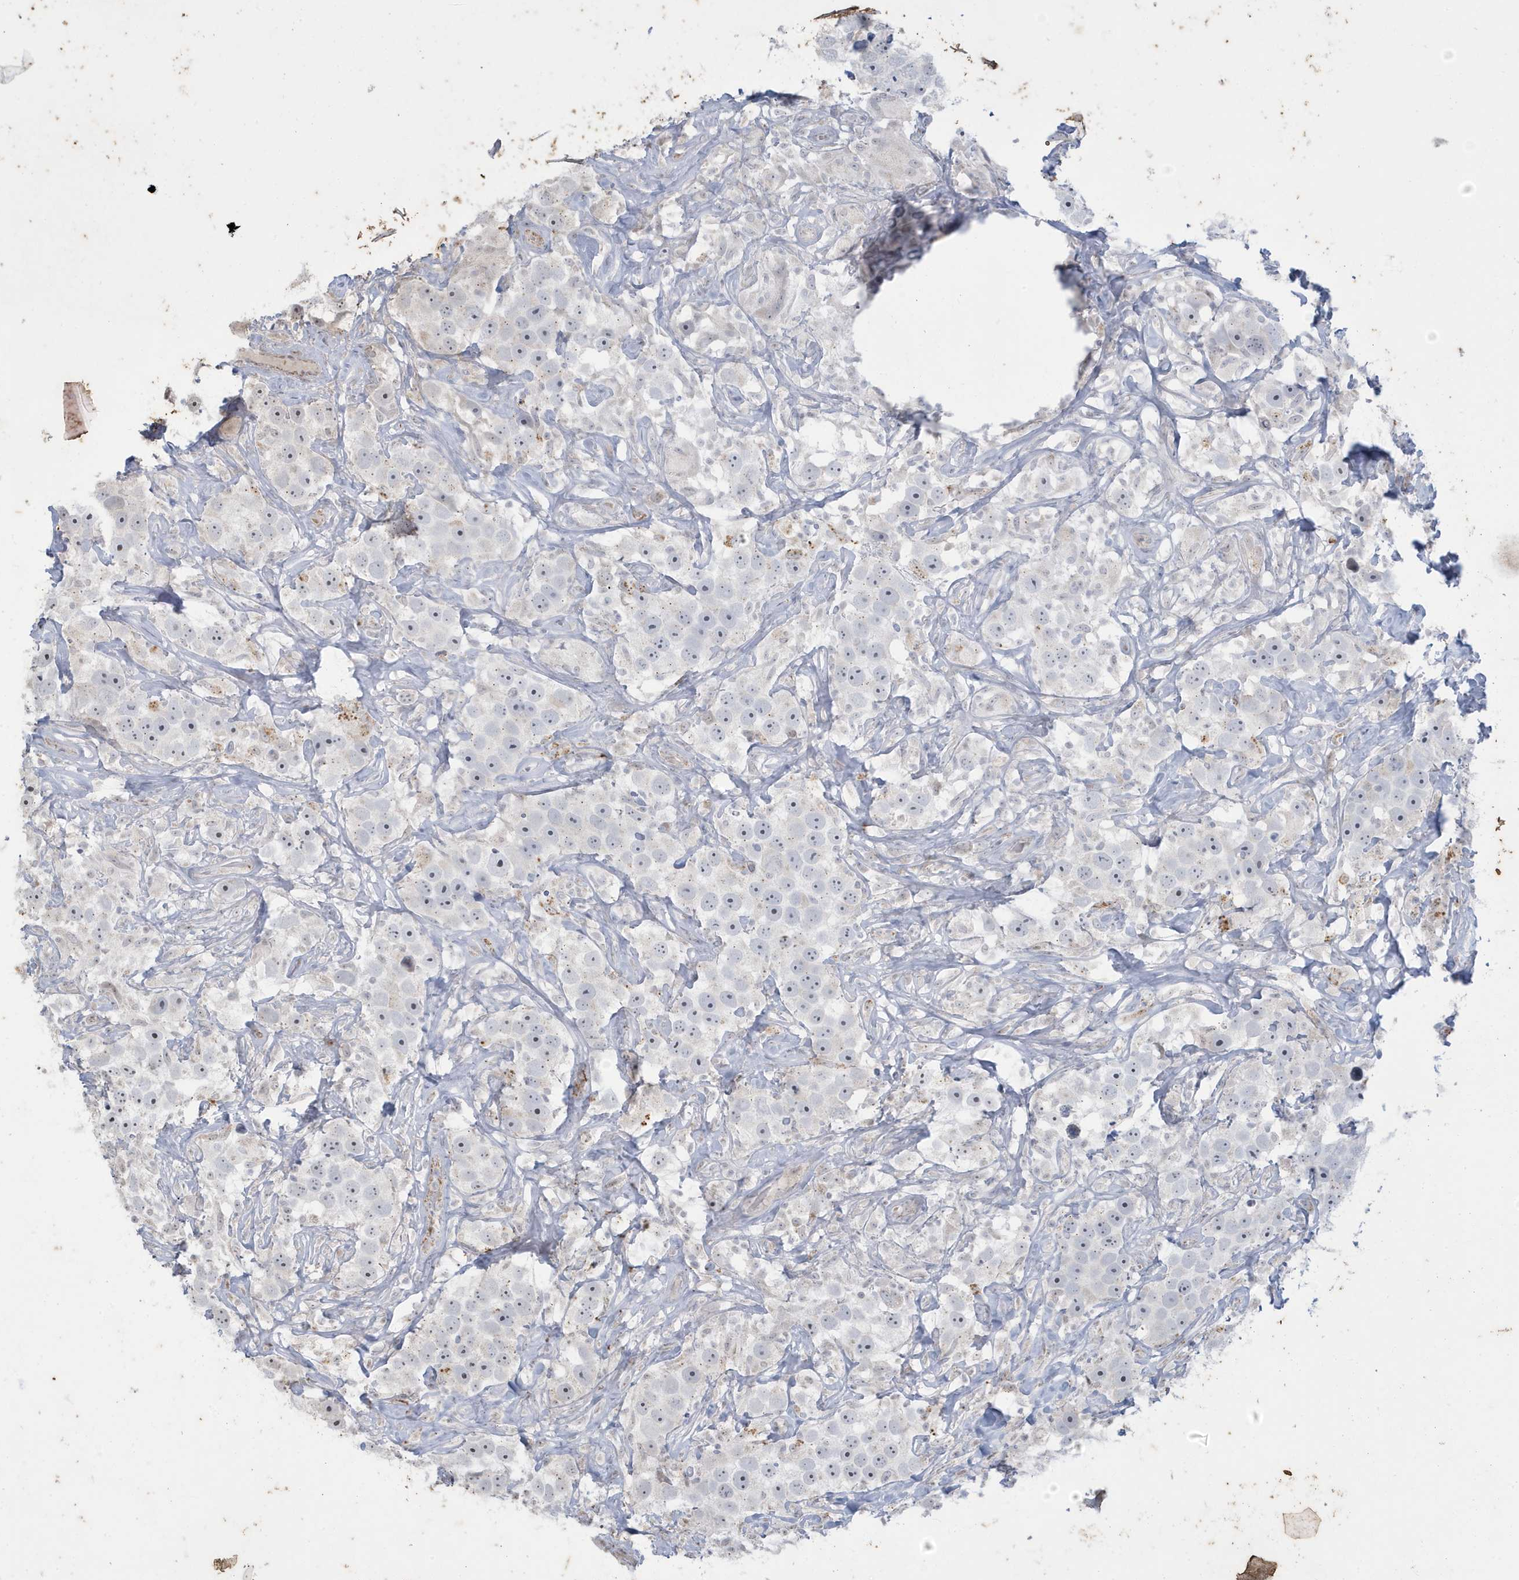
{"staining": {"intensity": "negative", "quantity": "none", "location": "none"}, "tissue": "testis cancer", "cell_type": "Tumor cells", "image_type": "cancer", "snomed": [{"axis": "morphology", "description": "Seminoma, NOS"}, {"axis": "topography", "description": "Testis"}], "caption": "Seminoma (testis) was stained to show a protein in brown. There is no significant expression in tumor cells.", "gene": "FNDC1", "patient": {"sex": "male", "age": 49}}